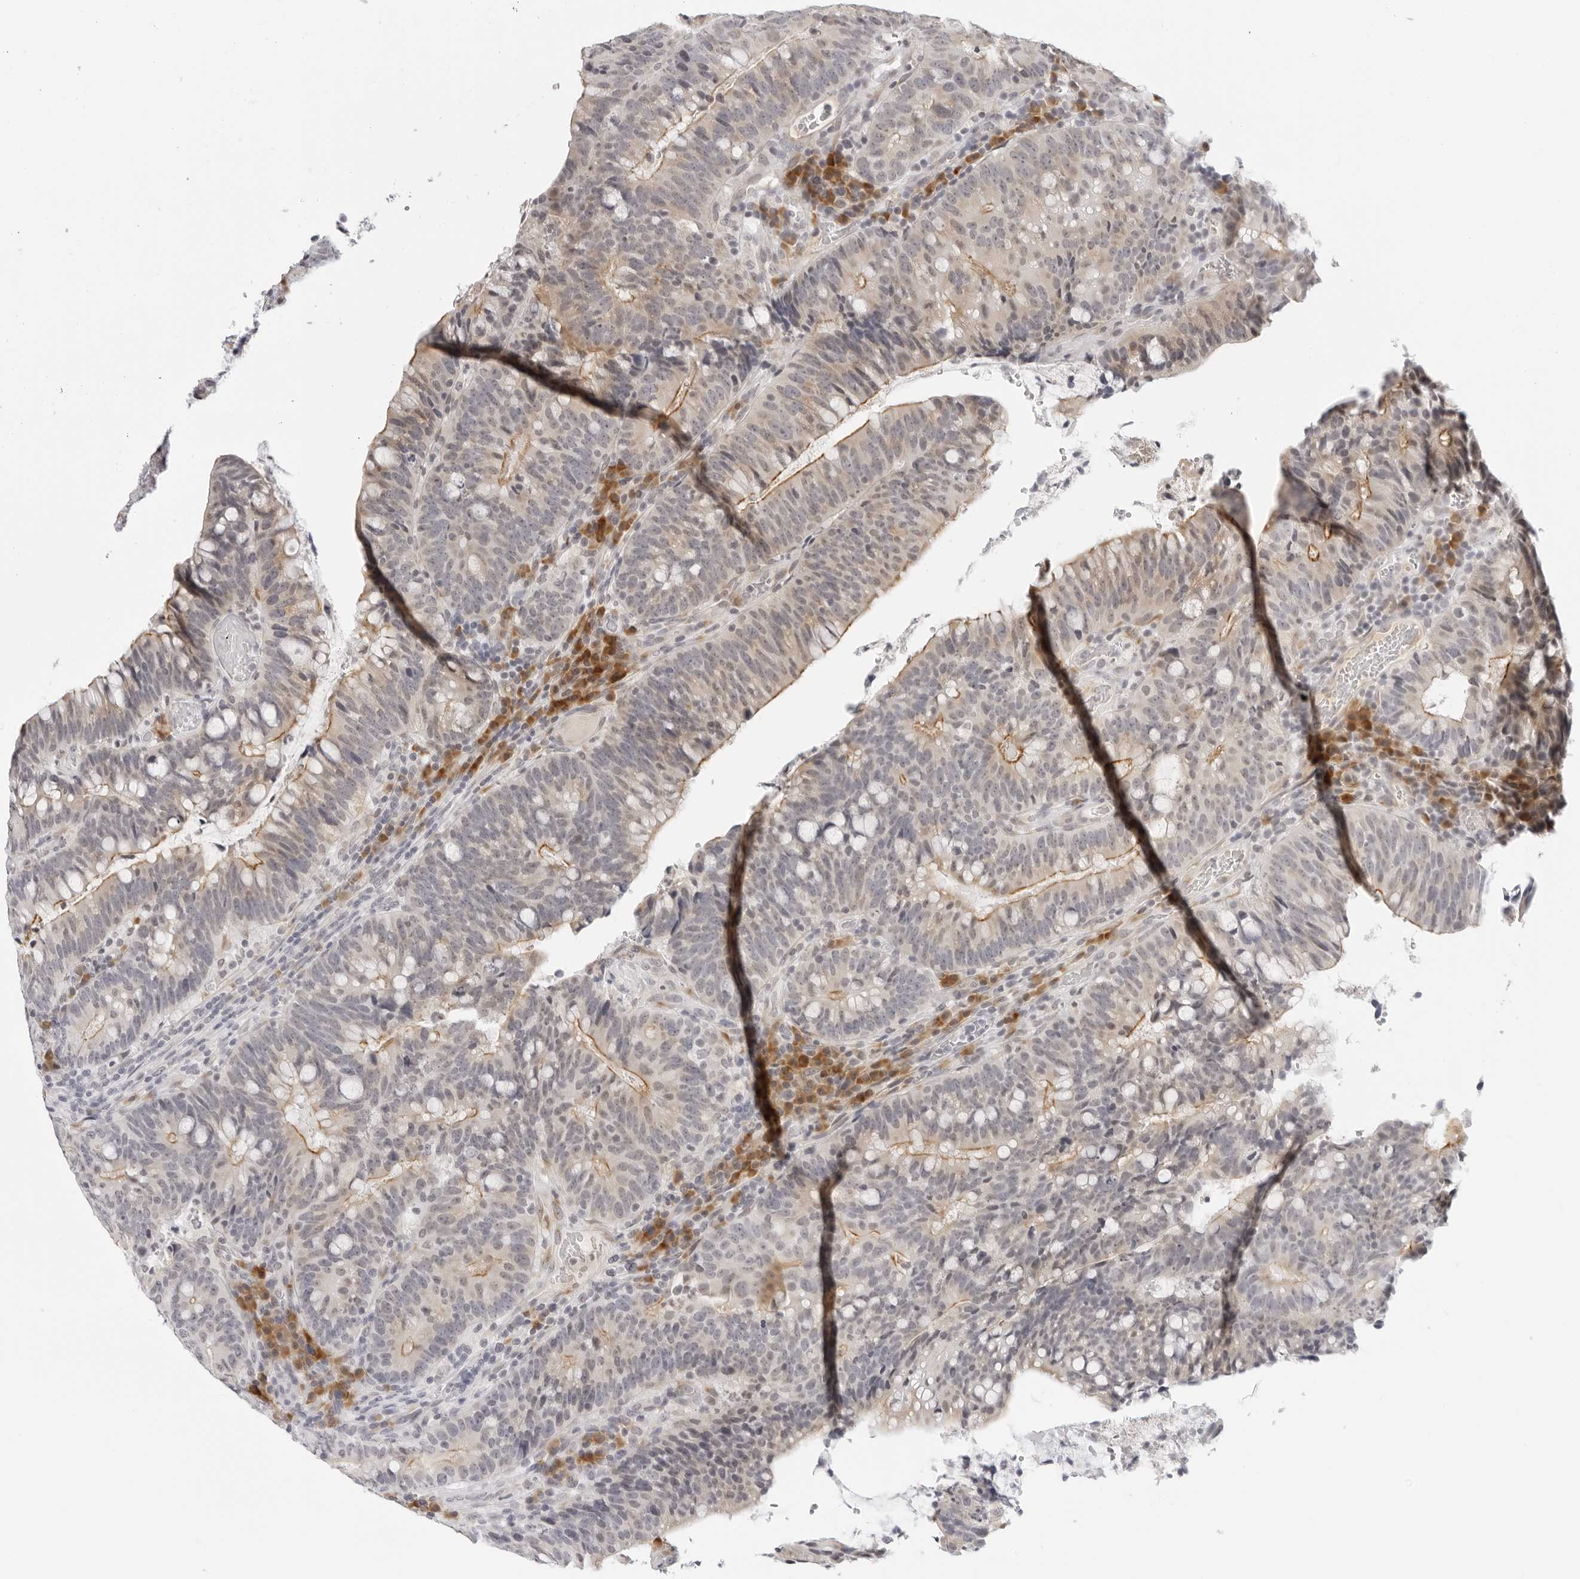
{"staining": {"intensity": "weak", "quantity": "25%-75%", "location": "cytoplasmic/membranous"}, "tissue": "colorectal cancer", "cell_type": "Tumor cells", "image_type": "cancer", "snomed": [{"axis": "morphology", "description": "Adenocarcinoma, NOS"}, {"axis": "topography", "description": "Colon"}], "caption": "The image exhibits staining of colorectal adenocarcinoma, revealing weak cytoplasmic/membranous protein staining (brown color) within tumor cells. (IHC, brightfield microscopy, high magnification).", "gene": "EDN2", "patient": {"sex": "female", "age": 66}}